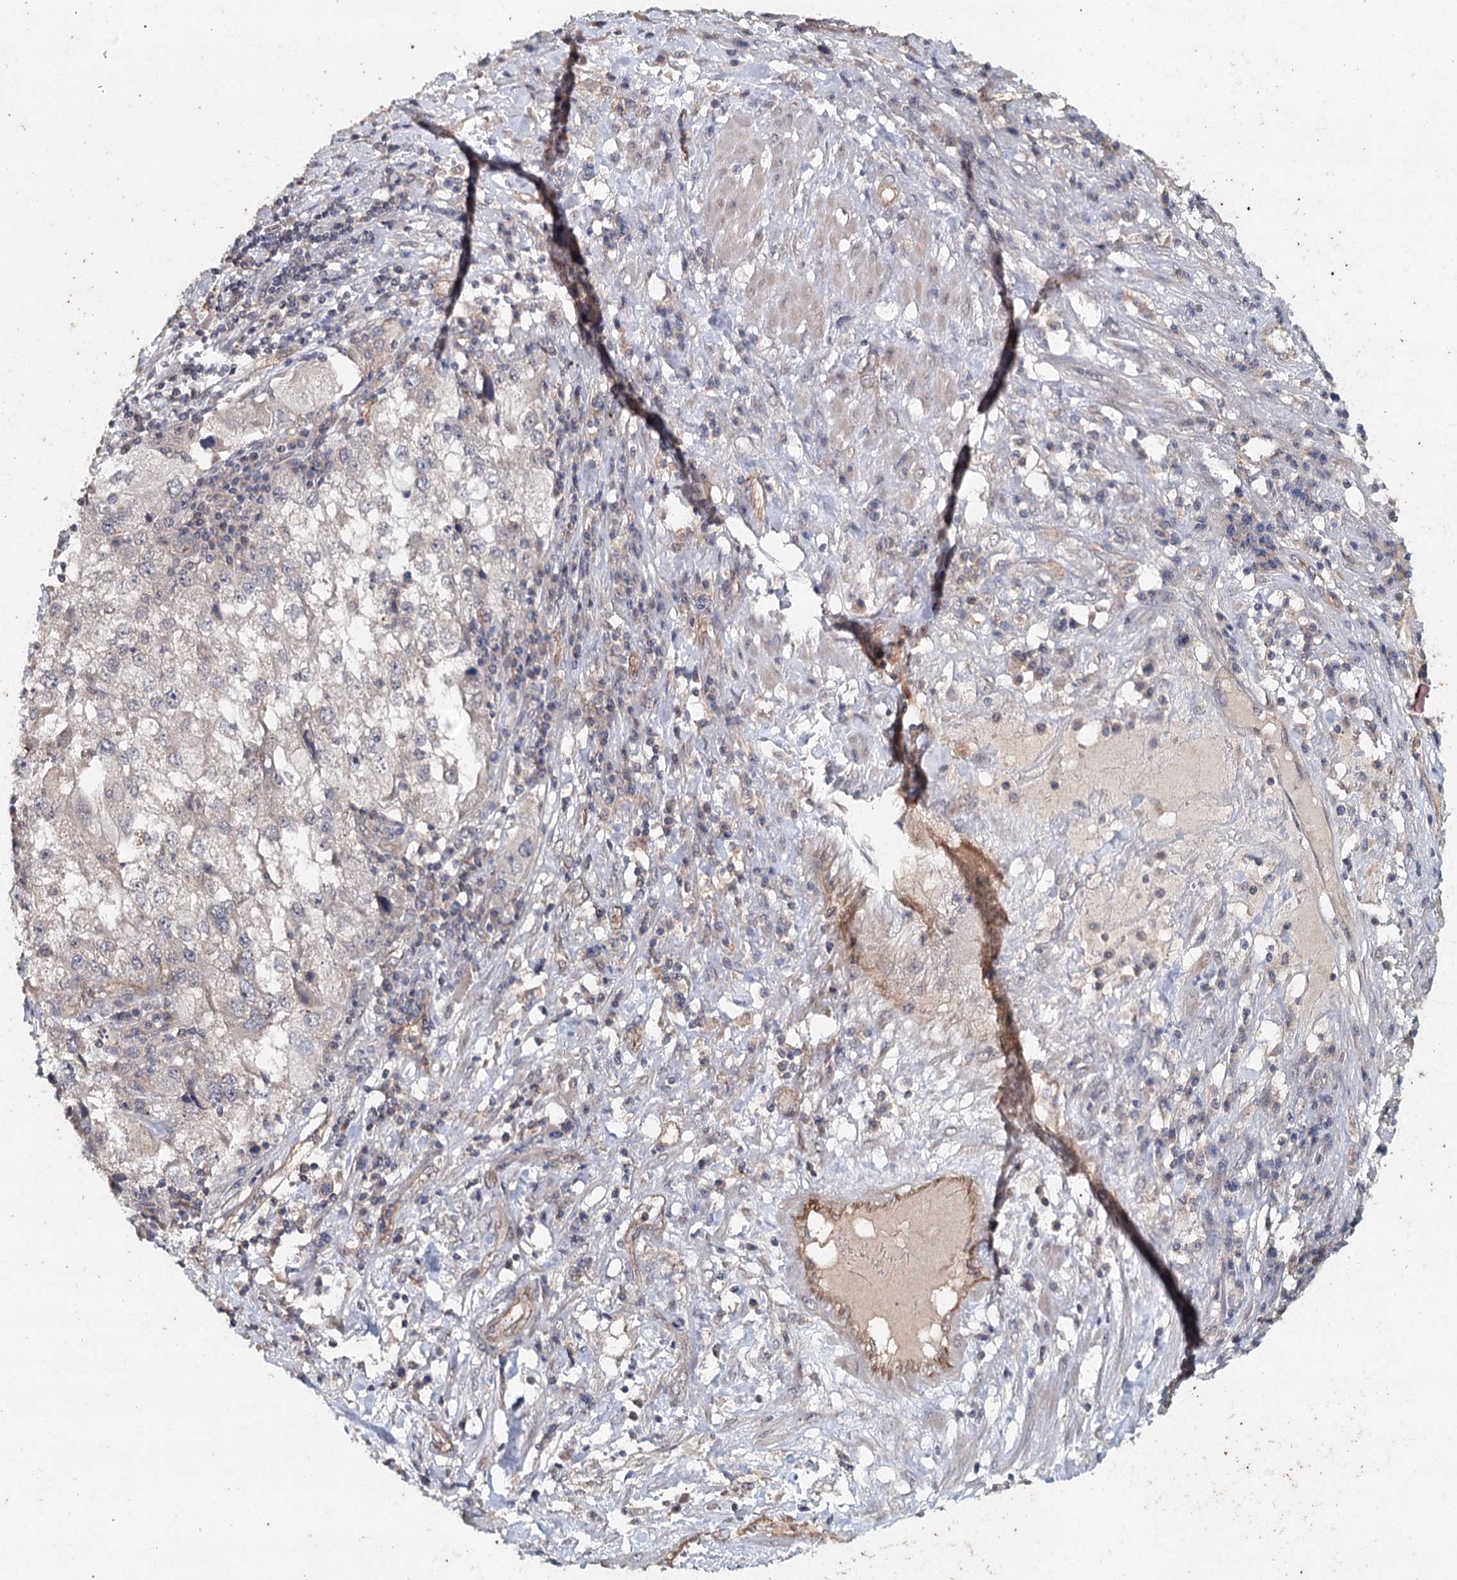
{"staining": {"intensity": "weak", "quantity": ">75%", "location": "cytoplasmic/membranous"}, "tissue": "endometrial cancer", "cell_type": "Tumor cells", "image_type": "cancer", "snomed": [{"axis": "morphology", "description": "Adenocarcinoma, NOS"}, {"axis": "topography", "description": "Endometrium"}], "caption": "A low amount of weak cytoplasmic/membranous expression is appreciated in approximately >75% of tumor cells in endometrial cancer tissue.", "gene": "SYNPO", "patient": {"sex": "female", "age": 49}}